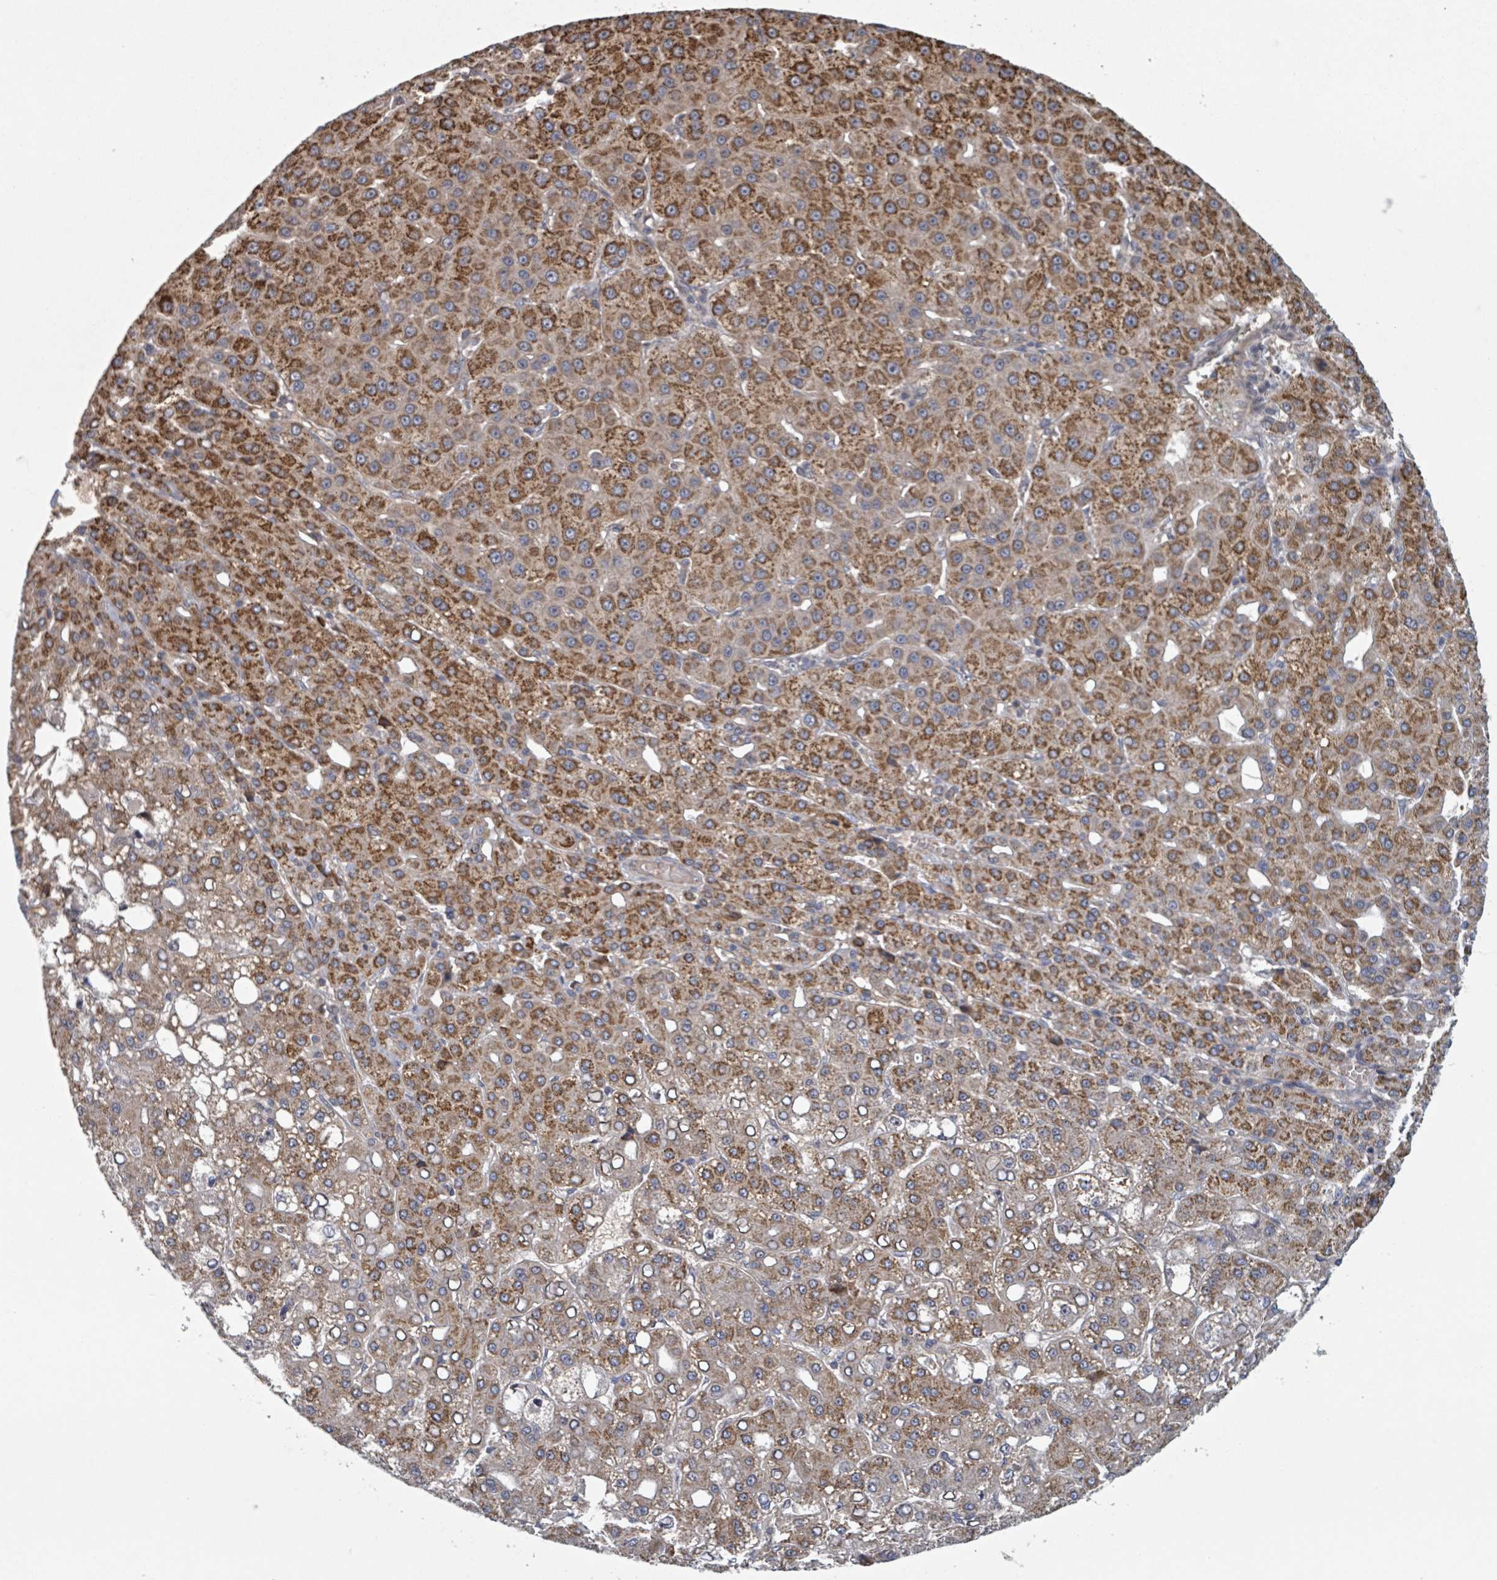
{"staining": {"intensity": "strong", "quantity": ">75%", "location": "cytoplasmic/membranous"}, "tissue": "liver cancer", "cell_type": "Tumor cells", "image_type": "cancer", "snomed": [{"axis": "morphology", "description": "Carcinoma, Hepatocellular, NOS"}, {"axis": "topography", "description": "Liver"}], "caption": "A high amount of strong cytoplasmic/membranous staining is identified in about >75% of tumor cells in liver cancer (hepatocellular carcinoma) tissue.", "gene": "HIVEP1", "patient": {"sex": "male", "age": 65}}